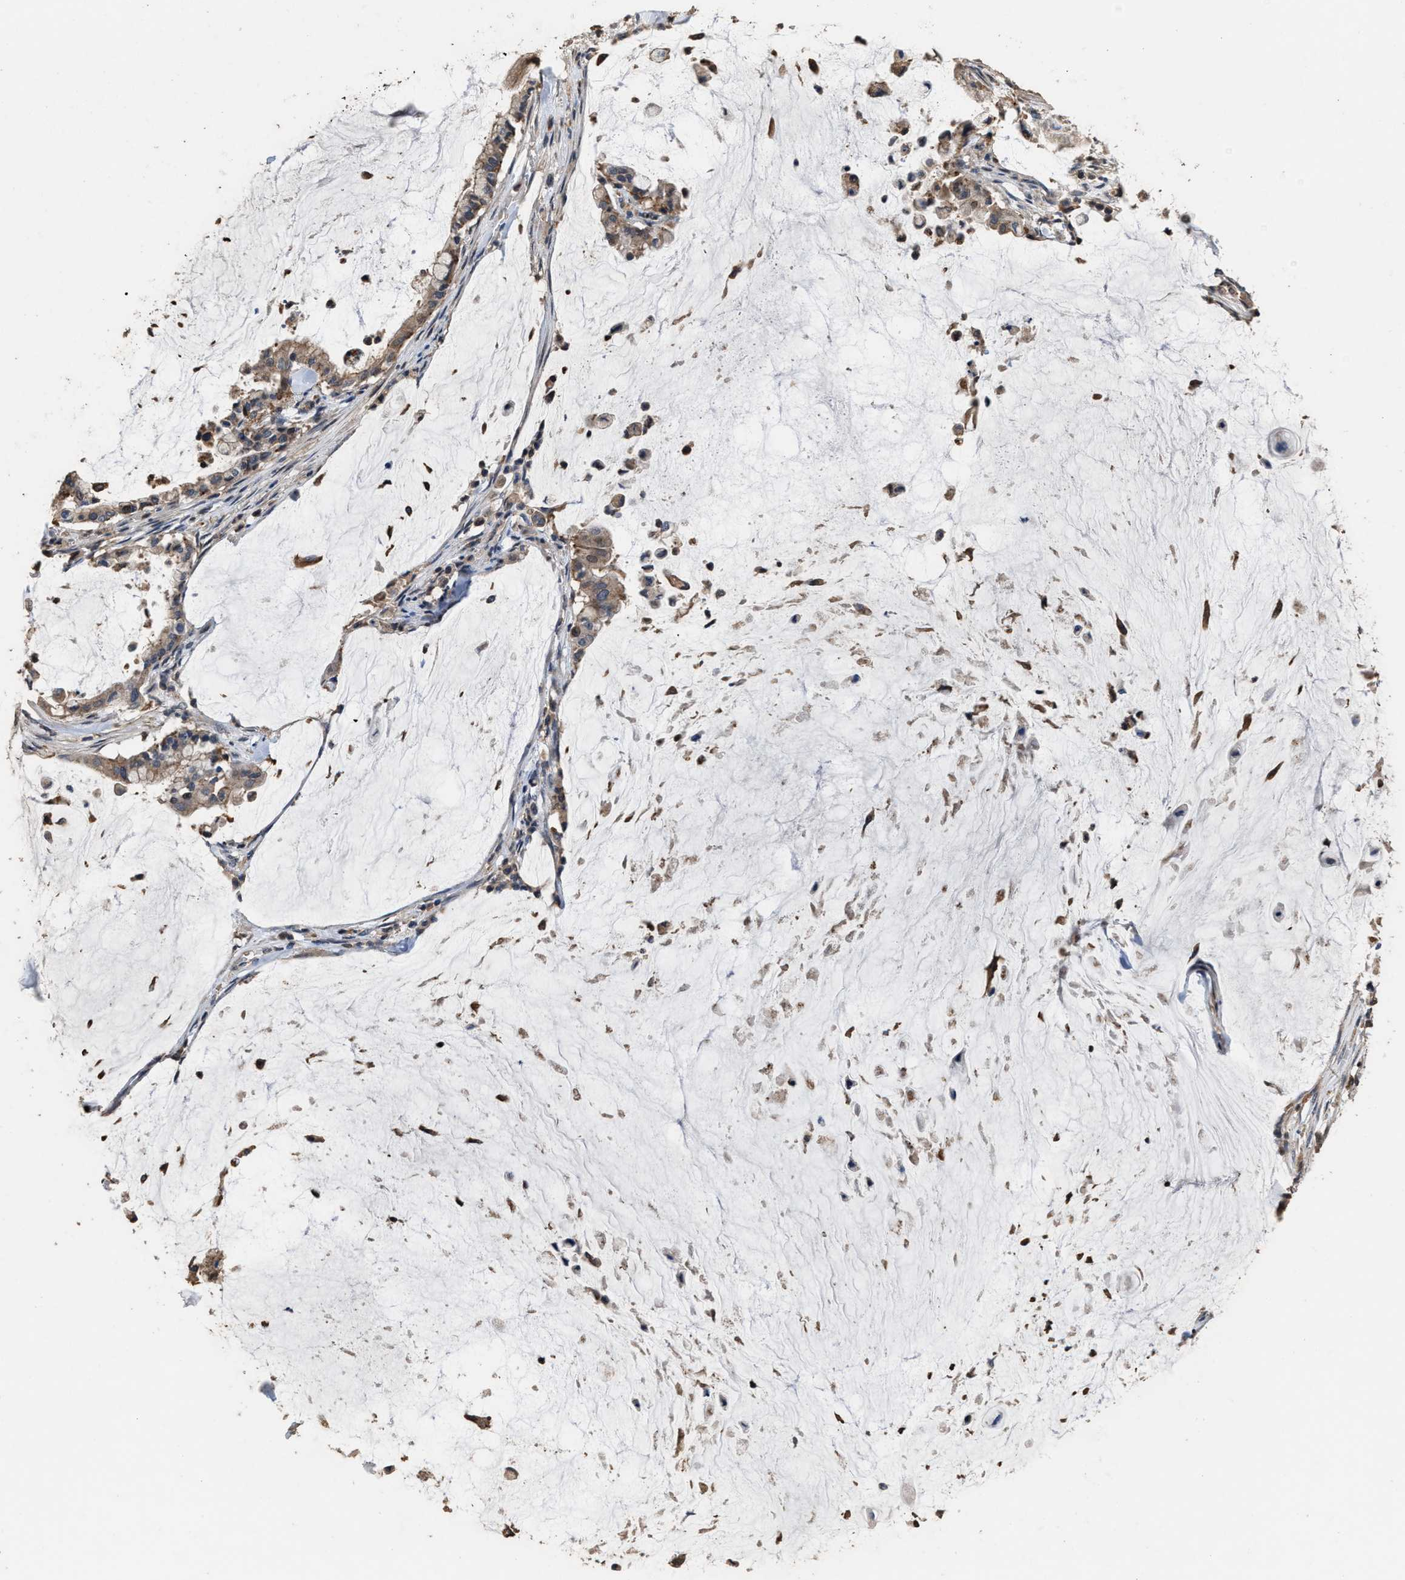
{"staining": {"intensity": "moderate", "quantity": ">75%", "location": "cytoplasmic/membranous"}, "tissue": "pancreatic cancer", "cell_type": "Tumor cells", "image_type": "cancer", "snomed": [{"axis": "morphology", "description": "Adenocarcinoma, NOS"}, {"axis": "topography", "description": "Pancreas"}], "caption": "This is a histology image of immunohistochemistry (IHC) staining of pancreatic cancer (adenocarcinoma), which shows moderate positivity in the cytoplasmic/membranous of tumor cells.", "gene": "TDRKH", "patient": {"sex": "male", "age": 41}}